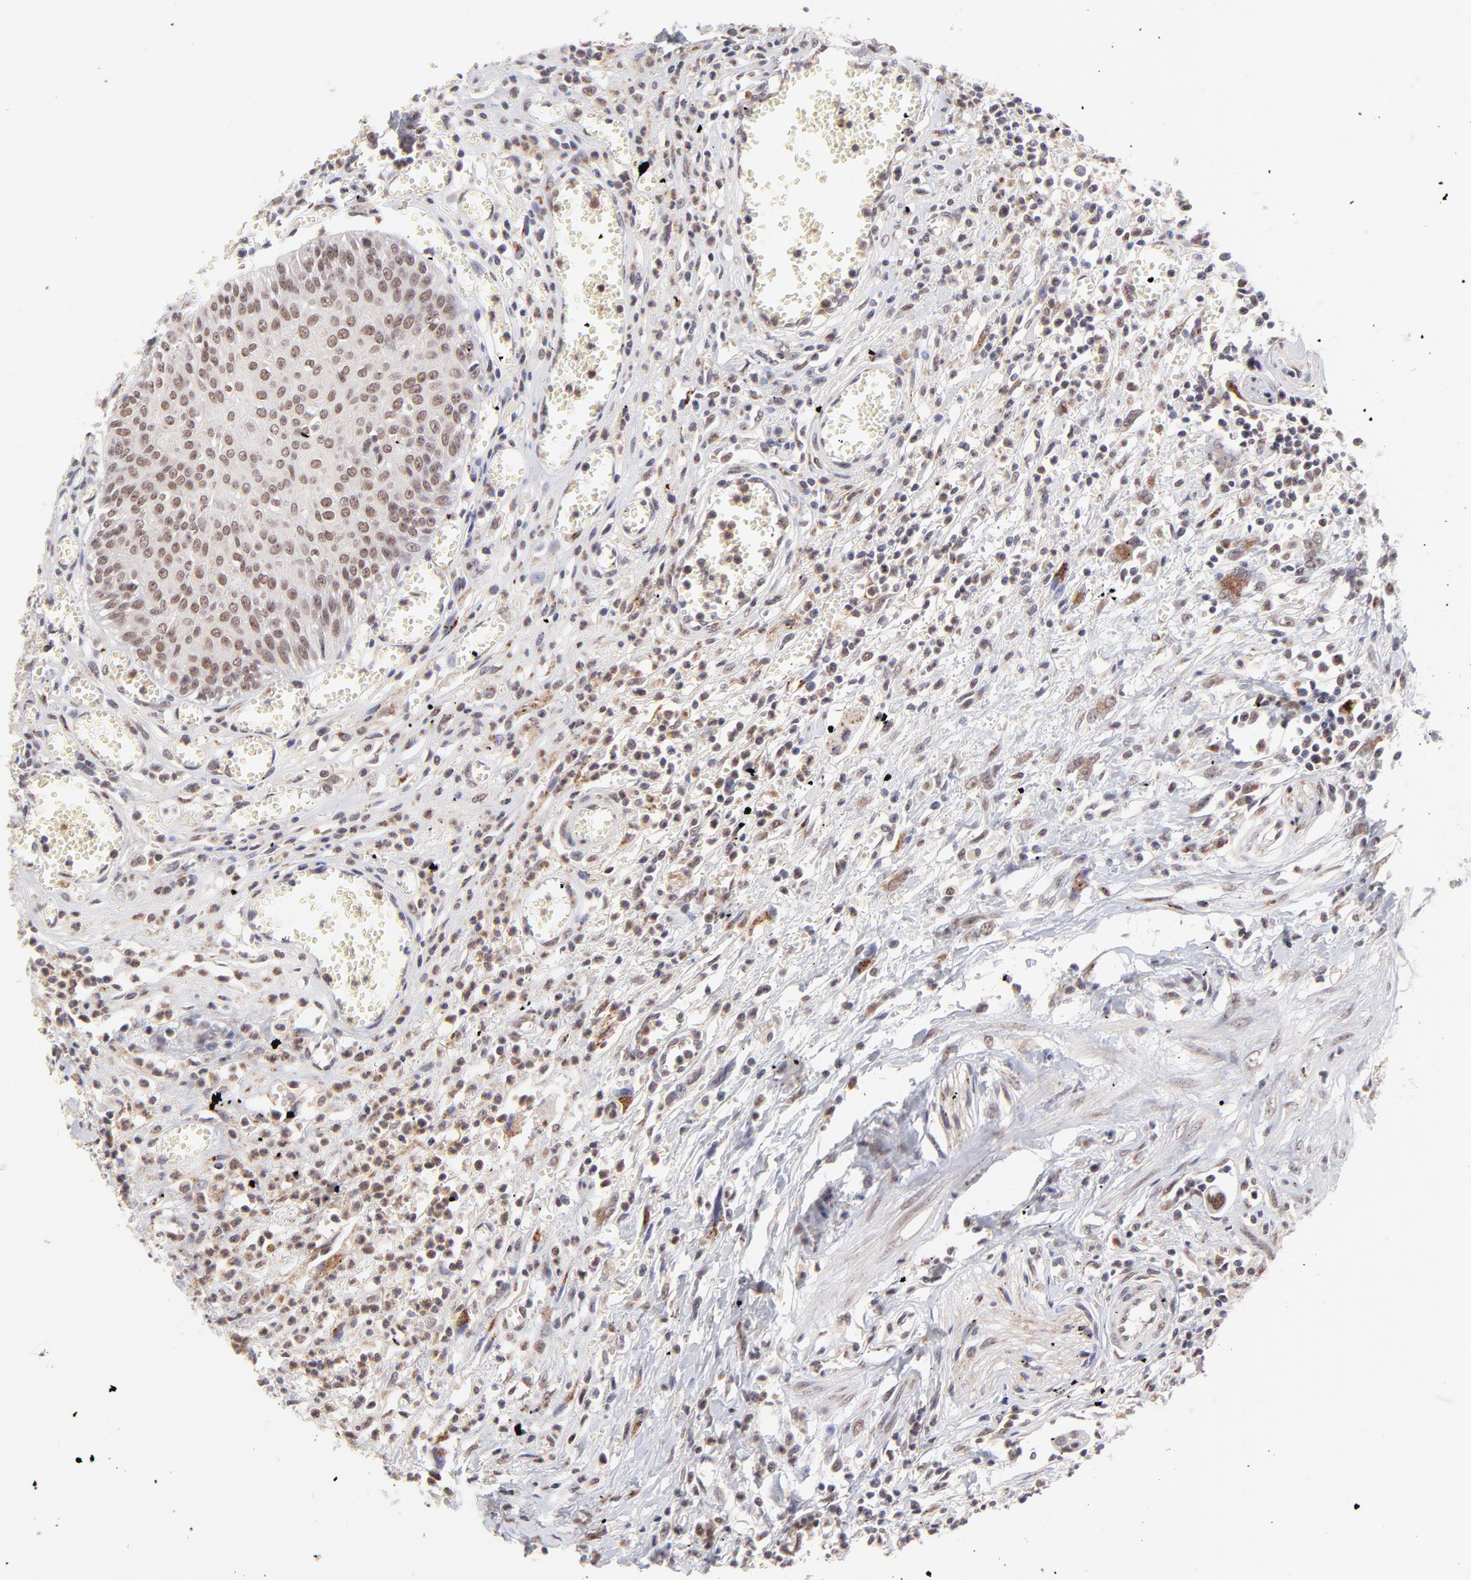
{"staining": {"intensity": "moderate", "quantity": ">75%", "location": "nuclear"}, "tissue": "urothelial cancer", "cell_type": "Tumor cells", "image_type": "cancer", "snomed": [{"axis": "morphology", "description": "Urothelial carcinoma, High grade"}, {"axis": "topography", "description": "Urinary bladder"}], "caption": "Immunohistochemistry (IHC) (DAB (3,3'-diaminobenzidine)) staining of human urothelial cancer reveals moderate nuclear protein expression in approximately >75% of tumor cells.", "gene": "MED12", "patient": {"sex": "male", "age": 66}}